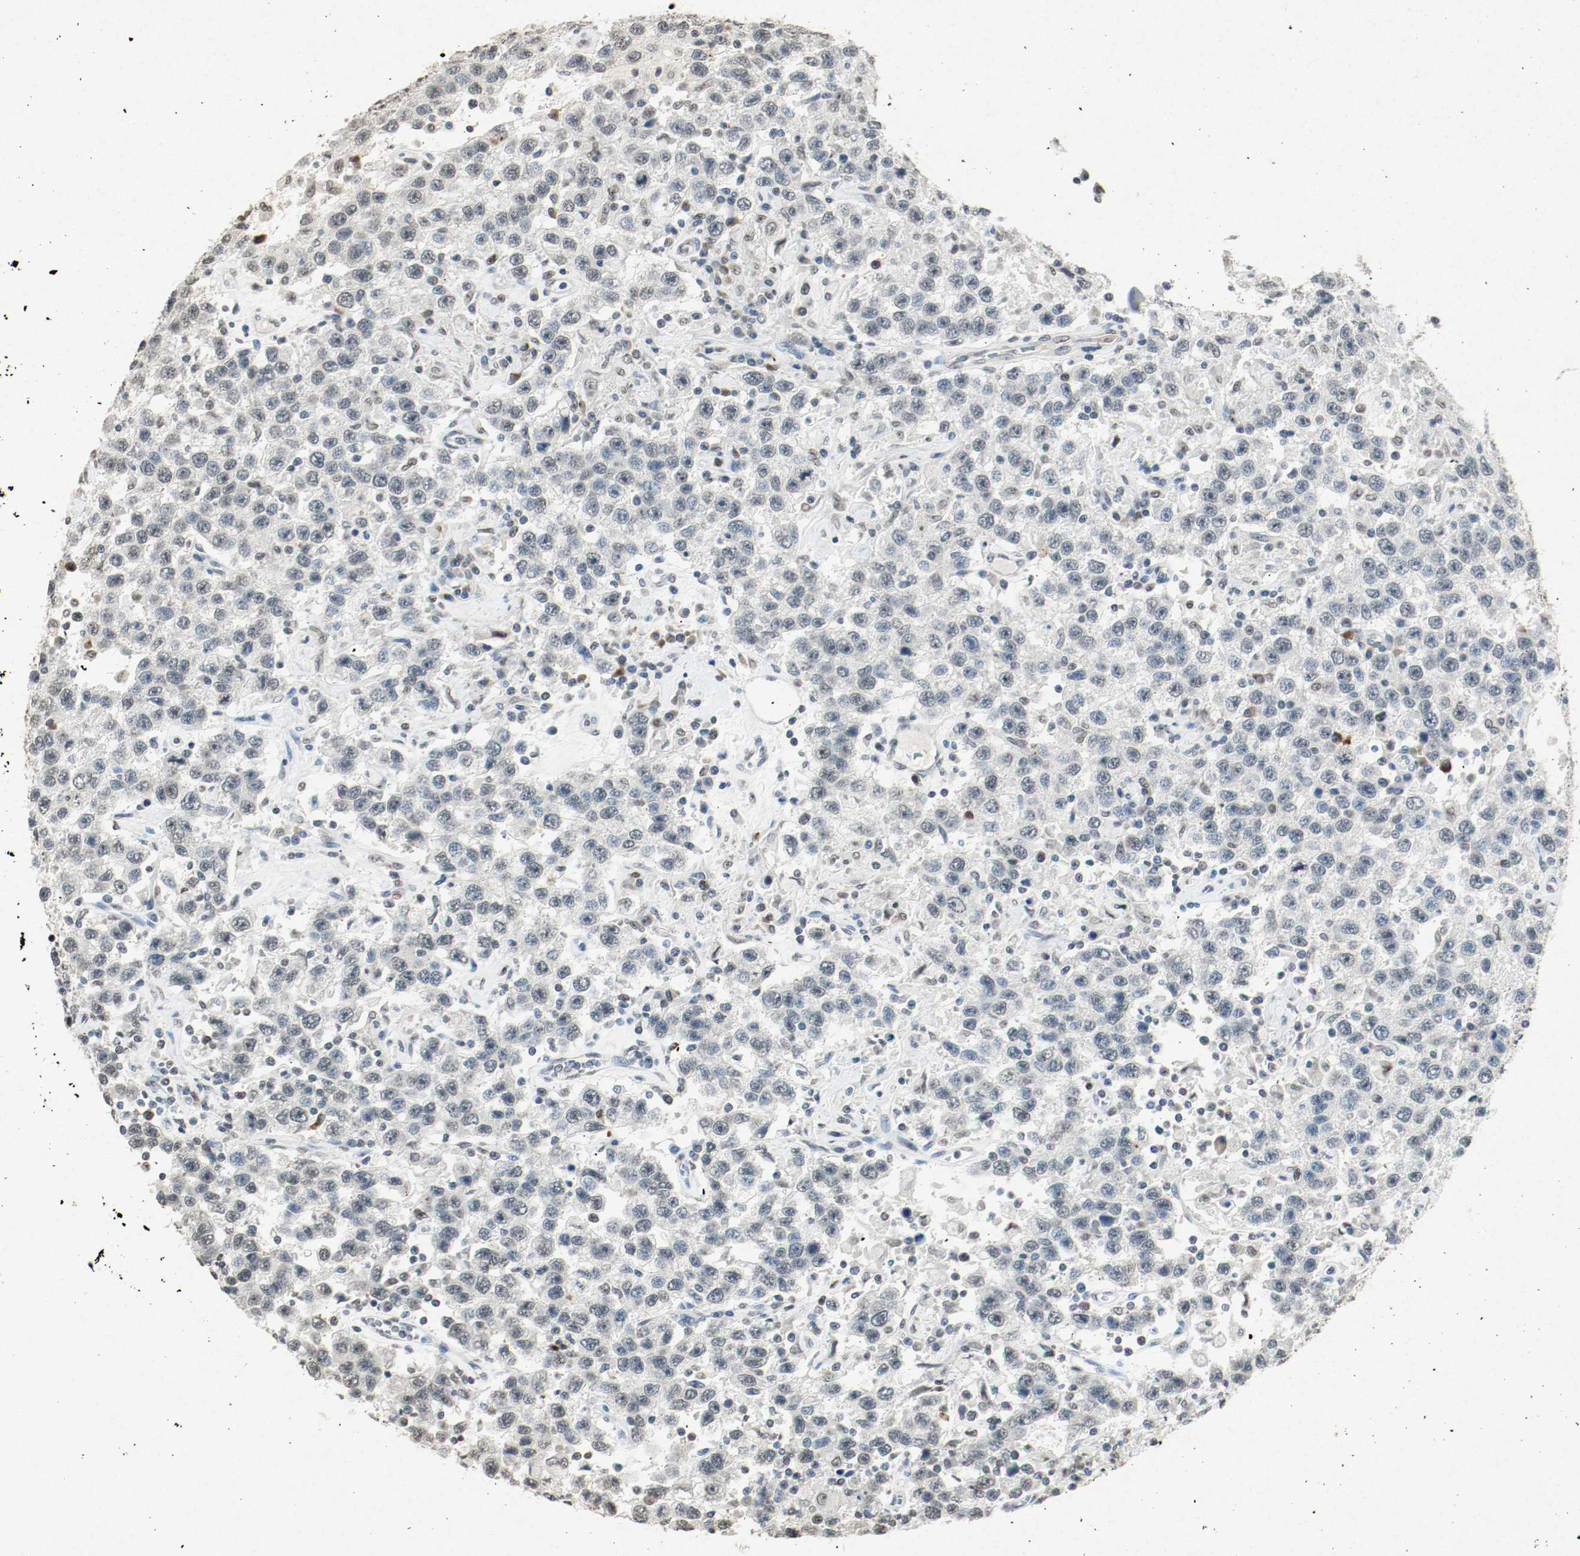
{"staining": {"intensity": "weak", "quantity": ">75%", "location": "nuclear"}, "tissue": "testis cancer", "cell_type": "Tumor cells", "image_type": "cancer", "snomed": [{"axis": "morphology", "description": "Seminoma, NOS"}, {"axis": "topography", "description": "Testis"}], "caption": "Protein staining demonstrates weak nuclear expression in about >75% of tumor cells in testis seminoma.", "gene": "DNMT1", "patient": {"sex": "male", "age": 41}}